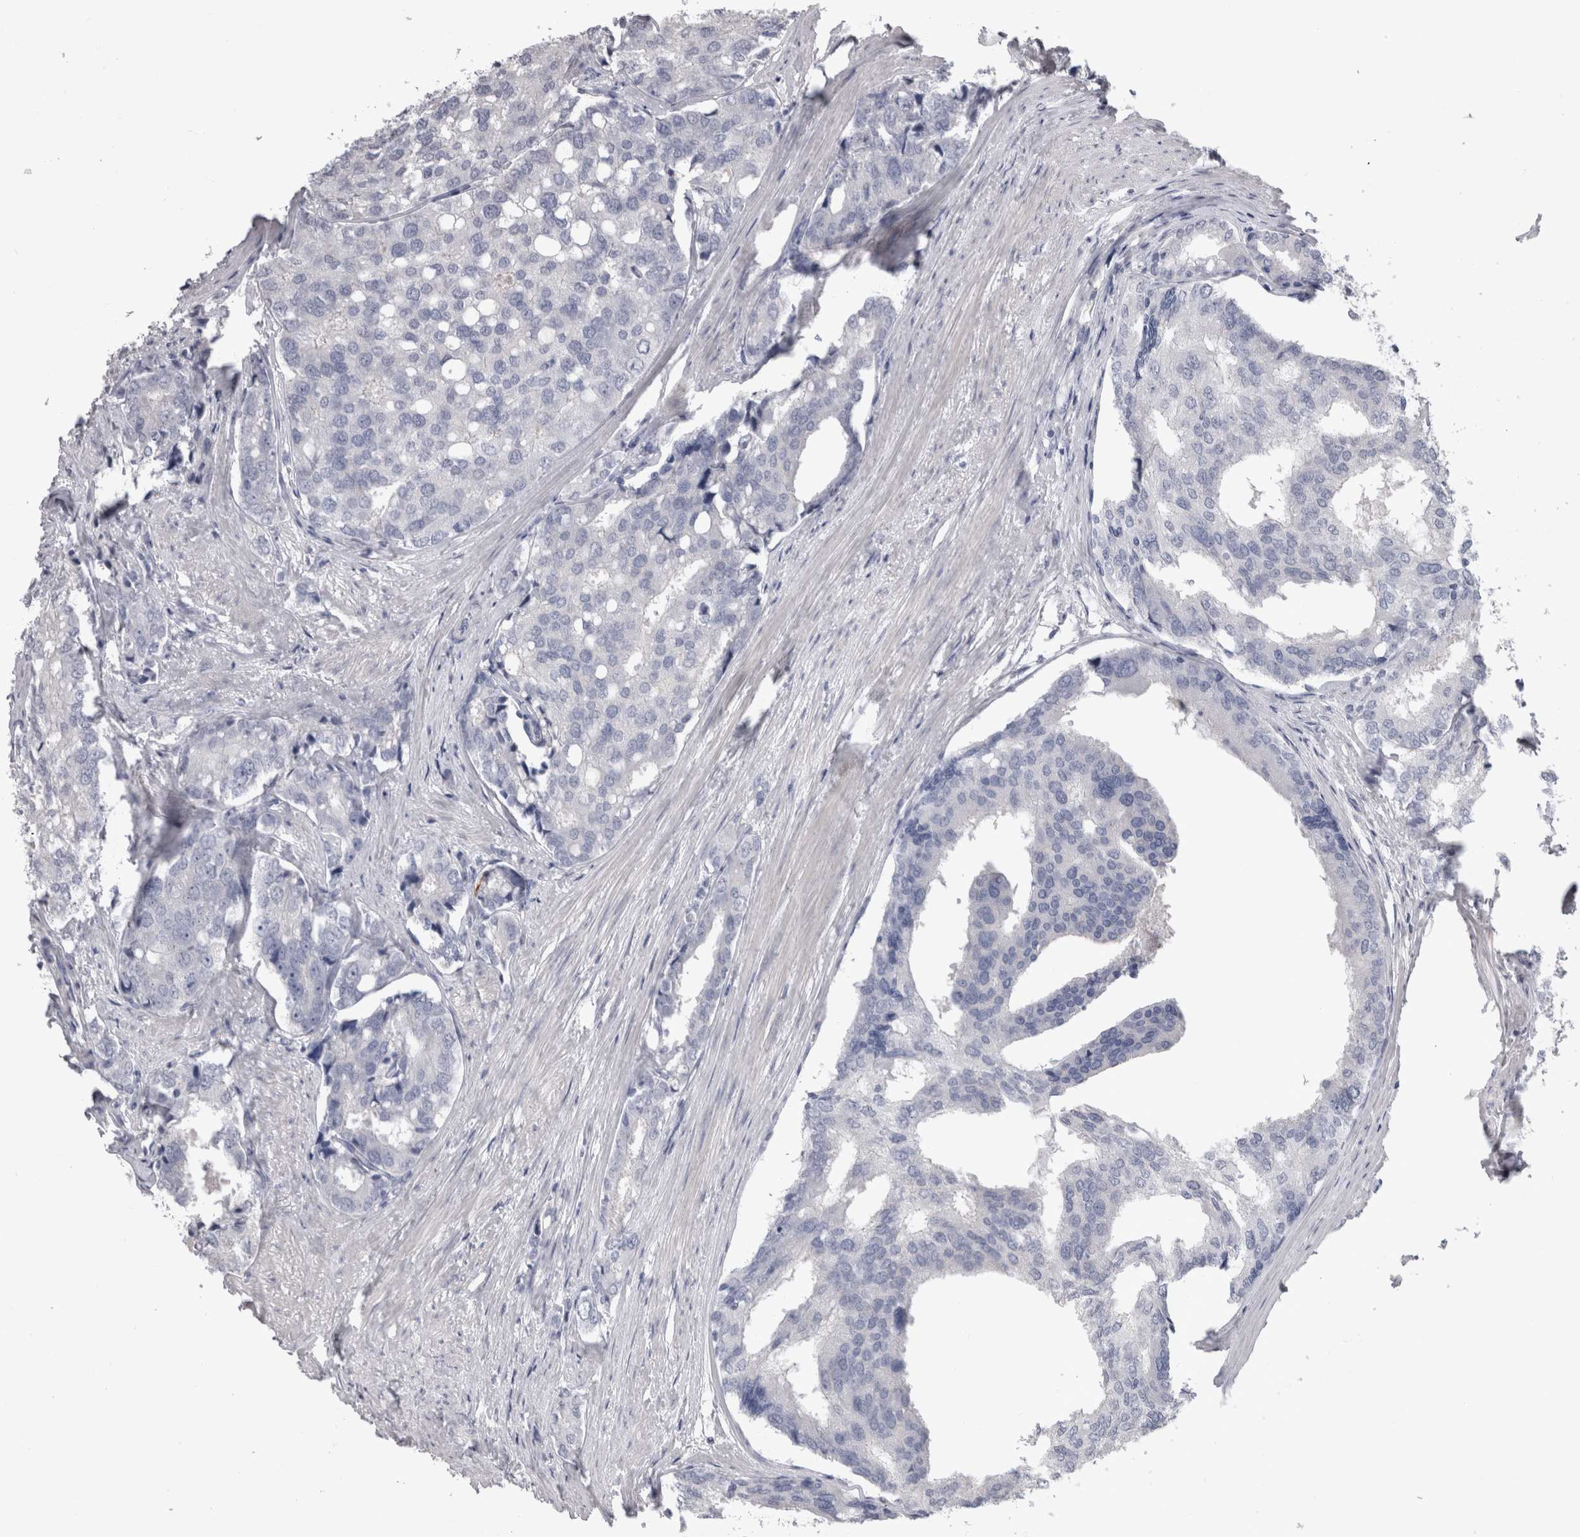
{"staining": {"intensity": "negative", "quantity": "none", "location": "none"}, "tissue": "prostate cancer", "cell_type": "Tumor cells", "image_type": "cancer", "snomed": [{"axis": "morphology", "description": "Adenocarcinoma, High grade"}, {"axis": "topography", "description": "Prostate"}], "caption": "Tumor cells are negative for brown protein staining in adenocarcinoma (high-grade) (prostate). (DAB immunohistochemistry, high magnification).", "gene": "ADAM2", "patient": {"sex": "male", "age": 50}}